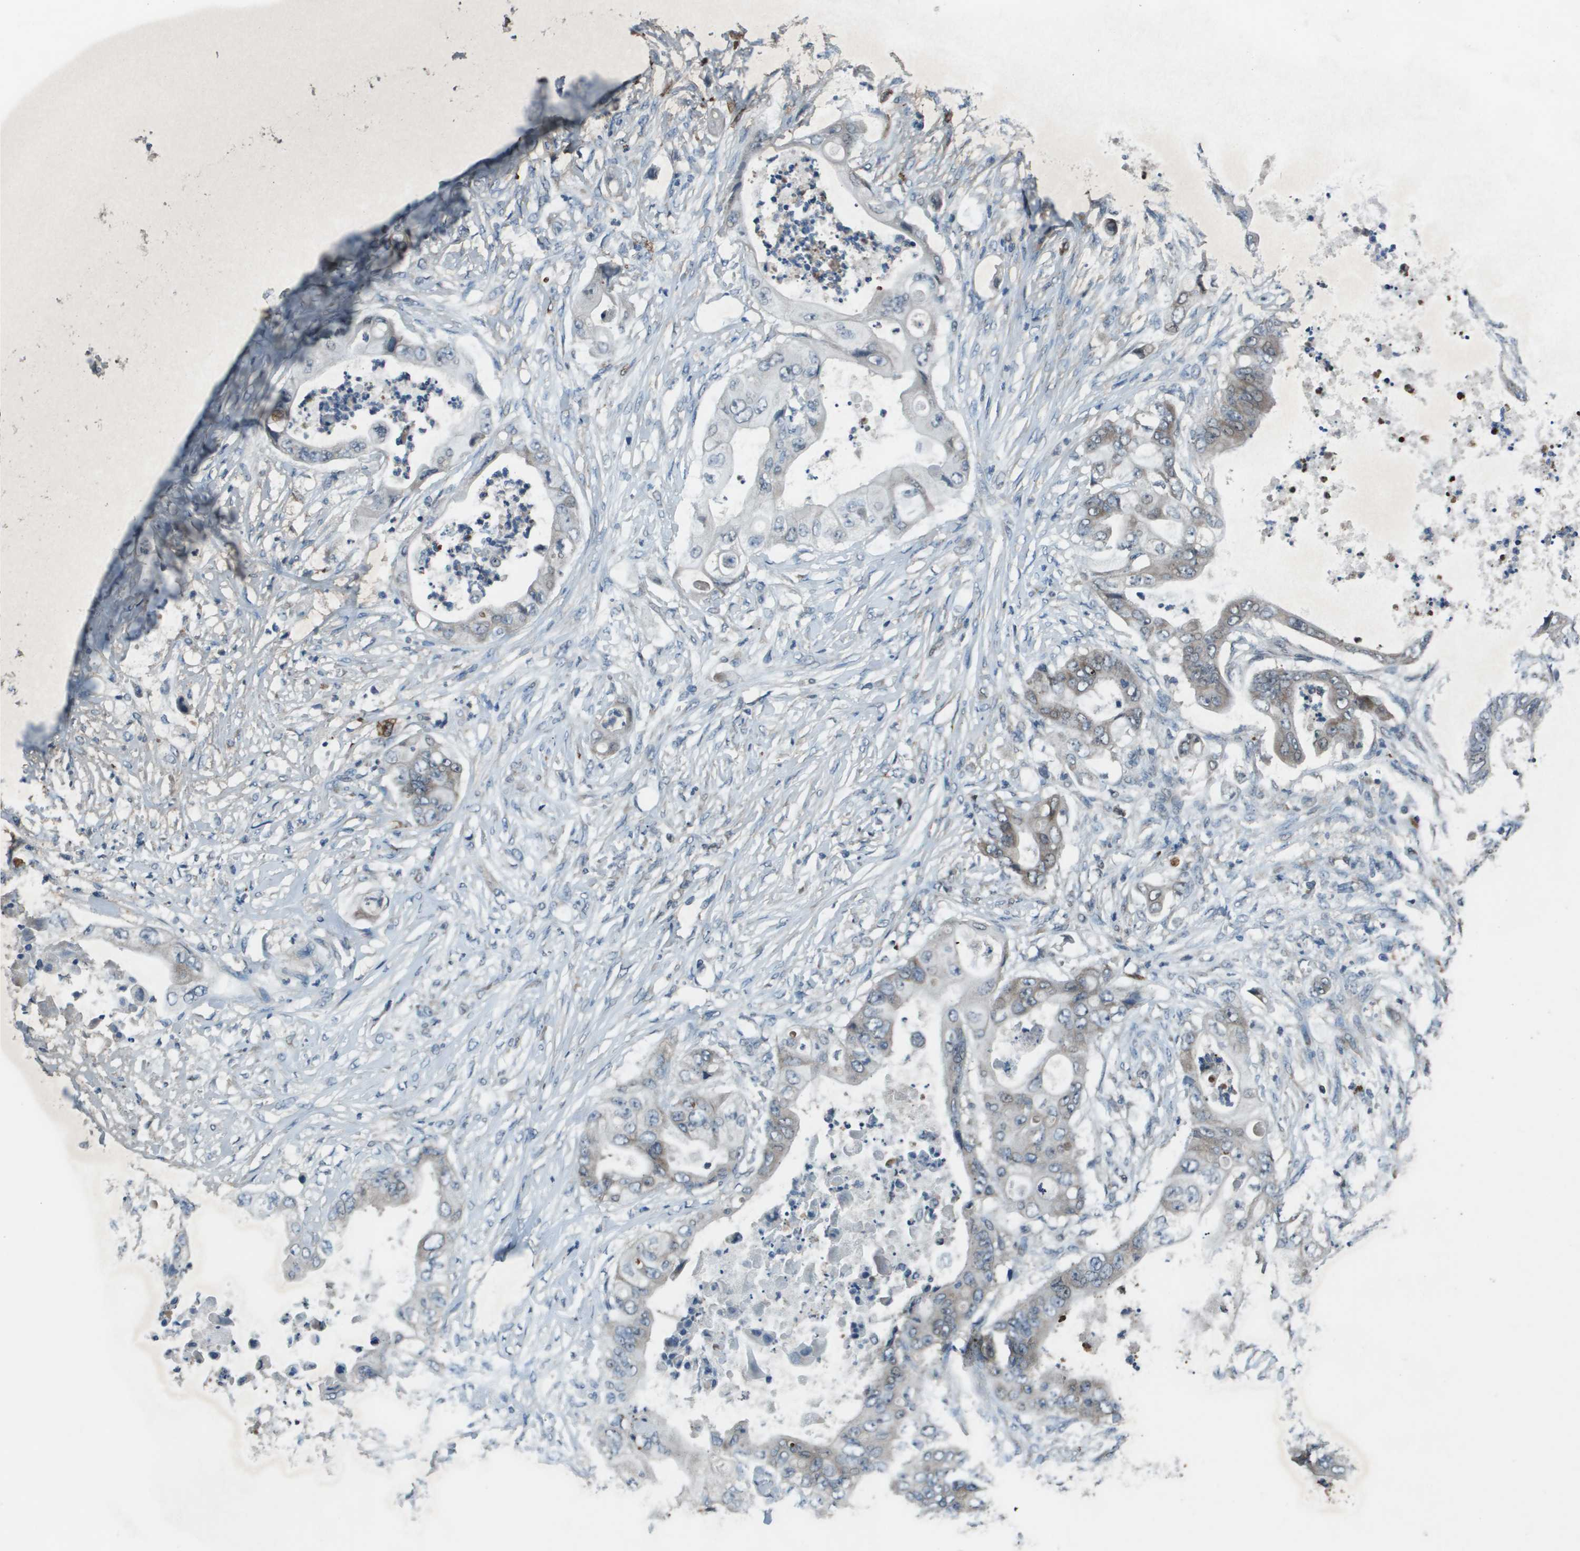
{"staining": {"intensity": "negative", "quantity": "none", "location": "none"}, "tissue": "stomach cancer", "cell_type": "Tumor cells", "image_type": "cancer", "snomed": [{"axis": "morphology", "description": "Adenocarcinoma, NOS"}, {"axis": "topography", "description": "Stomach"}], "caption": "A histopathology image of adenocarcinoma (stomach) stained for a protein exhibits no brown staining in tumor cells.", "gene": "GOSR2", "patient": {"sex": "female", "age": 73}}